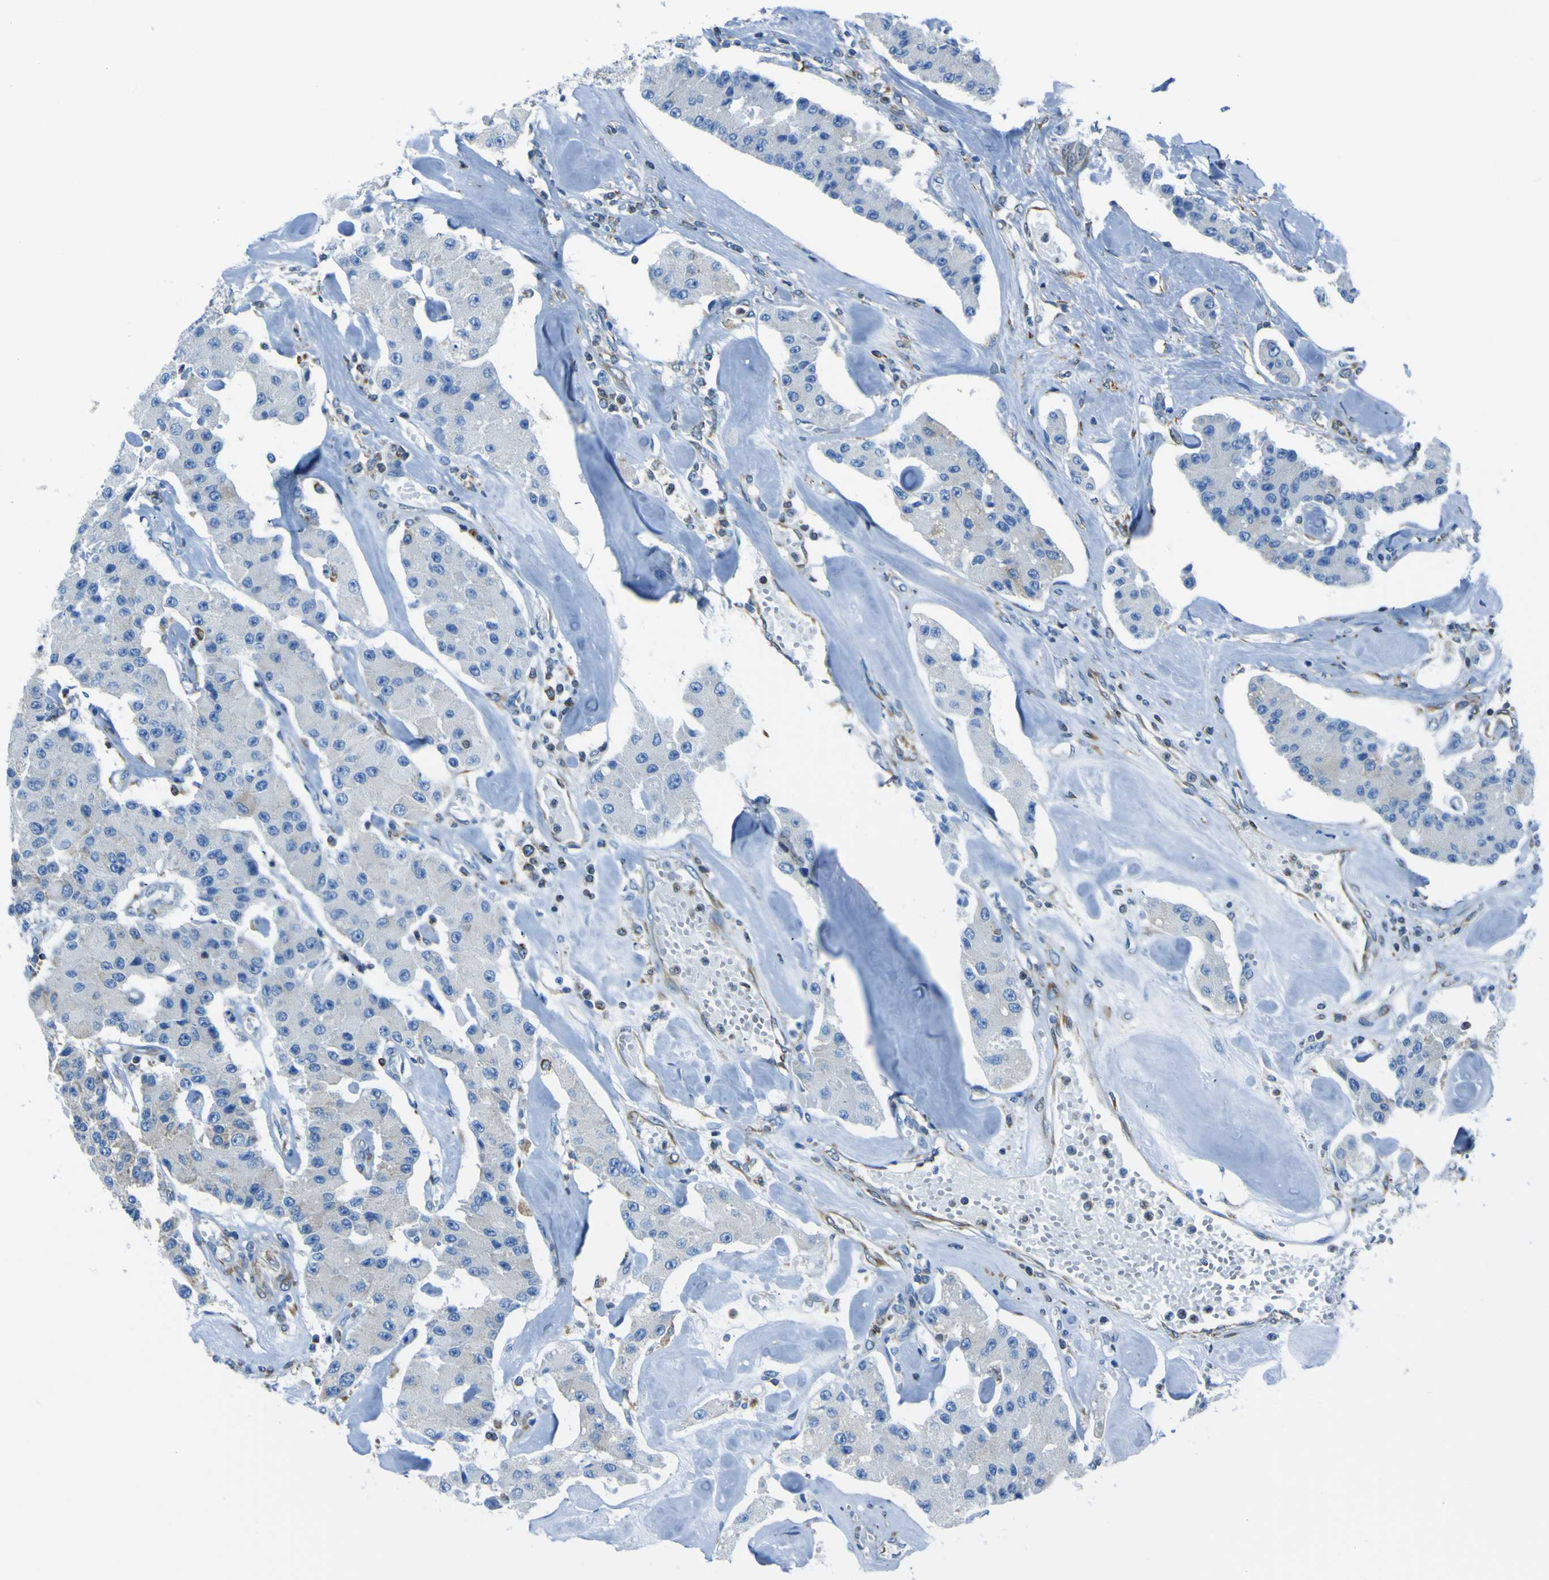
{"staining": {"intensity": "negative", "quantity": "none", "location": "none"}, "tissue": "carcinoid", "cell_type": "Tumor cells", "image_type": "cancer", "snomed": [{"axis": "morphology", "description": "Carcinoid, malignant, NOS"}, {"axis": "topography", "description": "Pancreas"}], "caption": "Immunohistochemistry (IHC) histopathology image of neoplastic tissue: malignant carcinoid stained with DAB (3,3'-diaminobenzidine) shows no significant protein positivity in tumor cells.", "gene": "STIM1", "patient": {"sex": "male", "age": 41}}